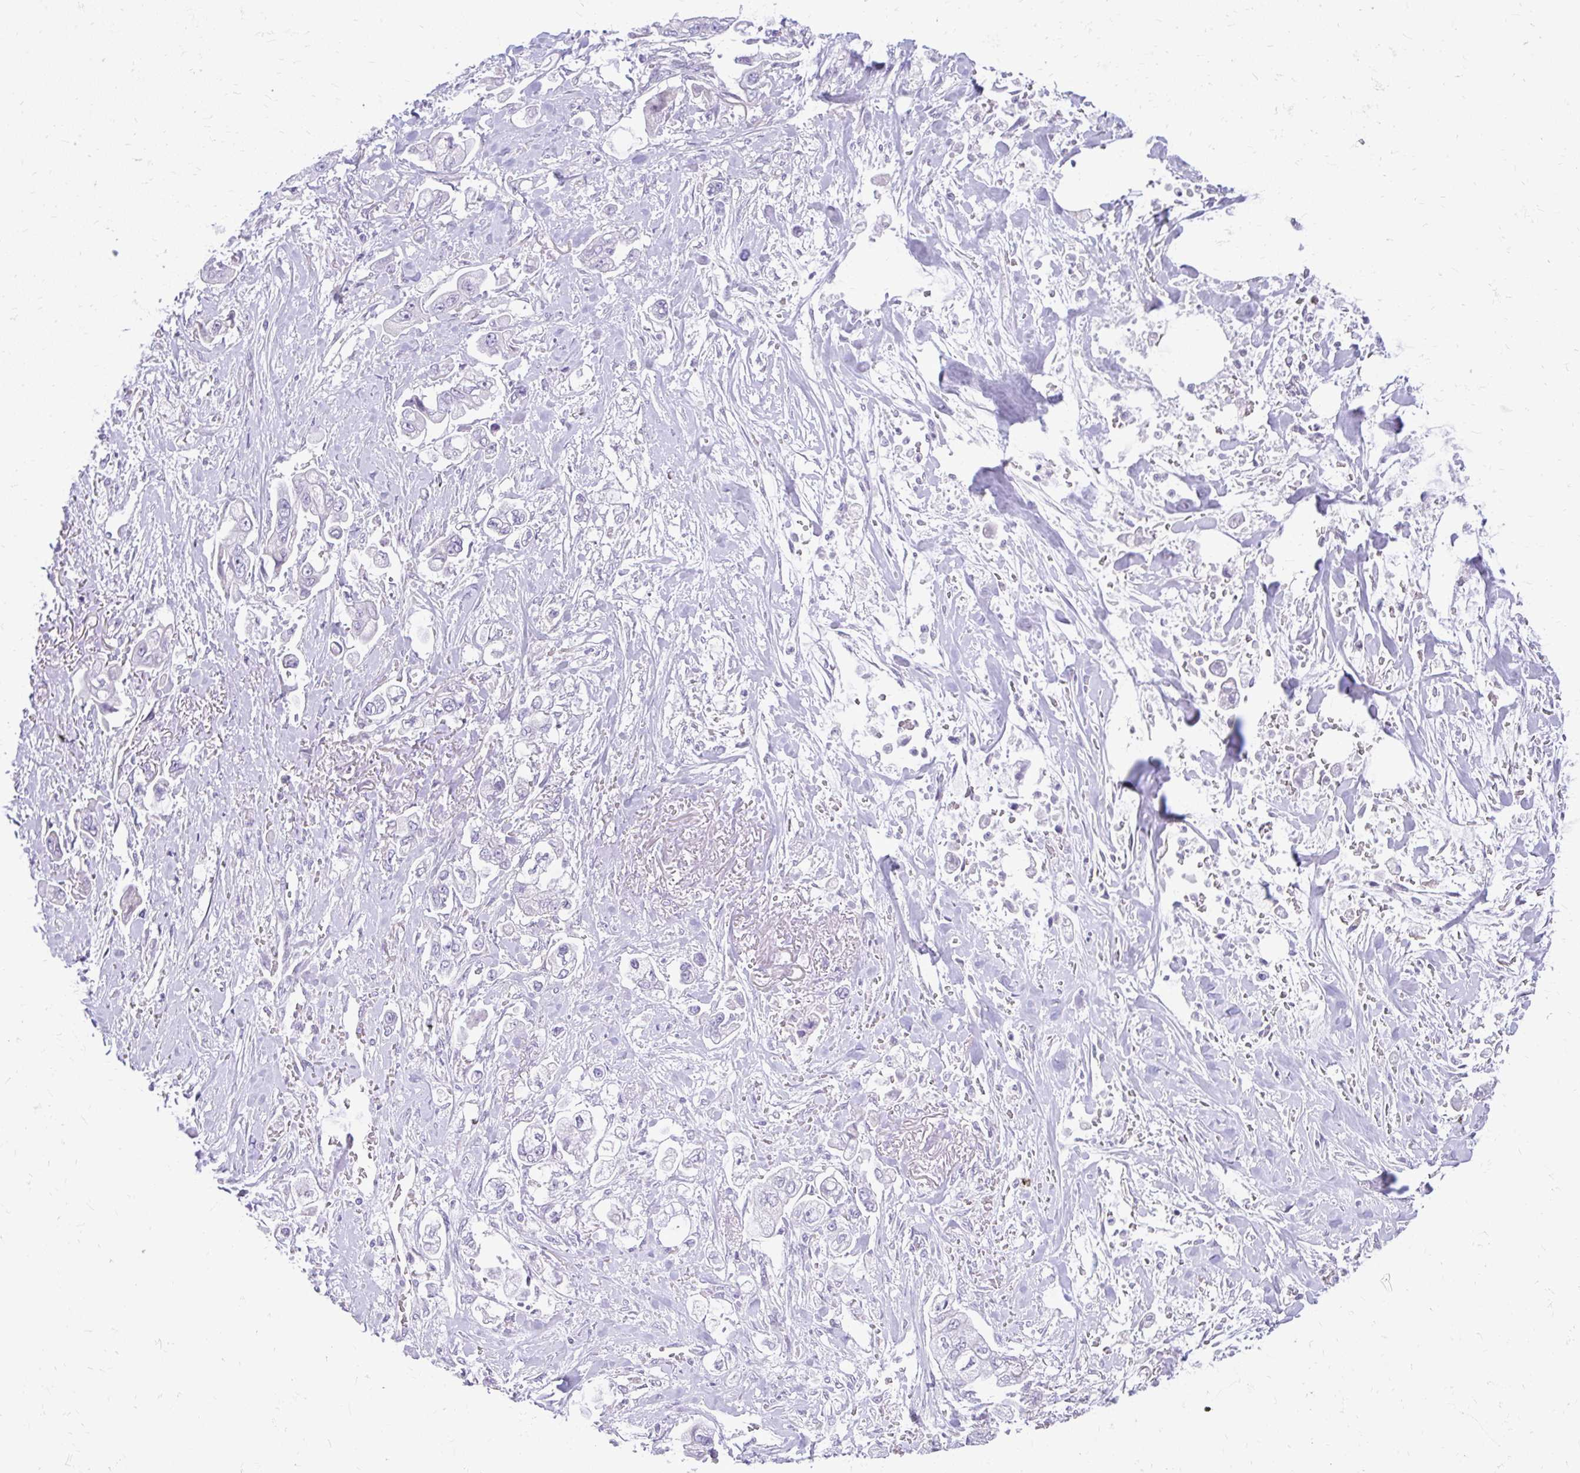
{"staining": {"intensity": "negative", "quantity": "none", "location": "none"}, "tissue": "stomach cancer", "cell_type": "Tumor cells", "image_type": "cancer", "snomed": [{"axis": "morphology", "description": "Adenocarcinoma, NOS"}, {"axis": "topography", "description": "Stomach"}], "caption": "Adenocarcinoma (stomach) was stained to show a protein in brown. There is no significant staining in tumor cells.", "gene": "PRAP1", "patient": {"sex": "male", "age": 62}}